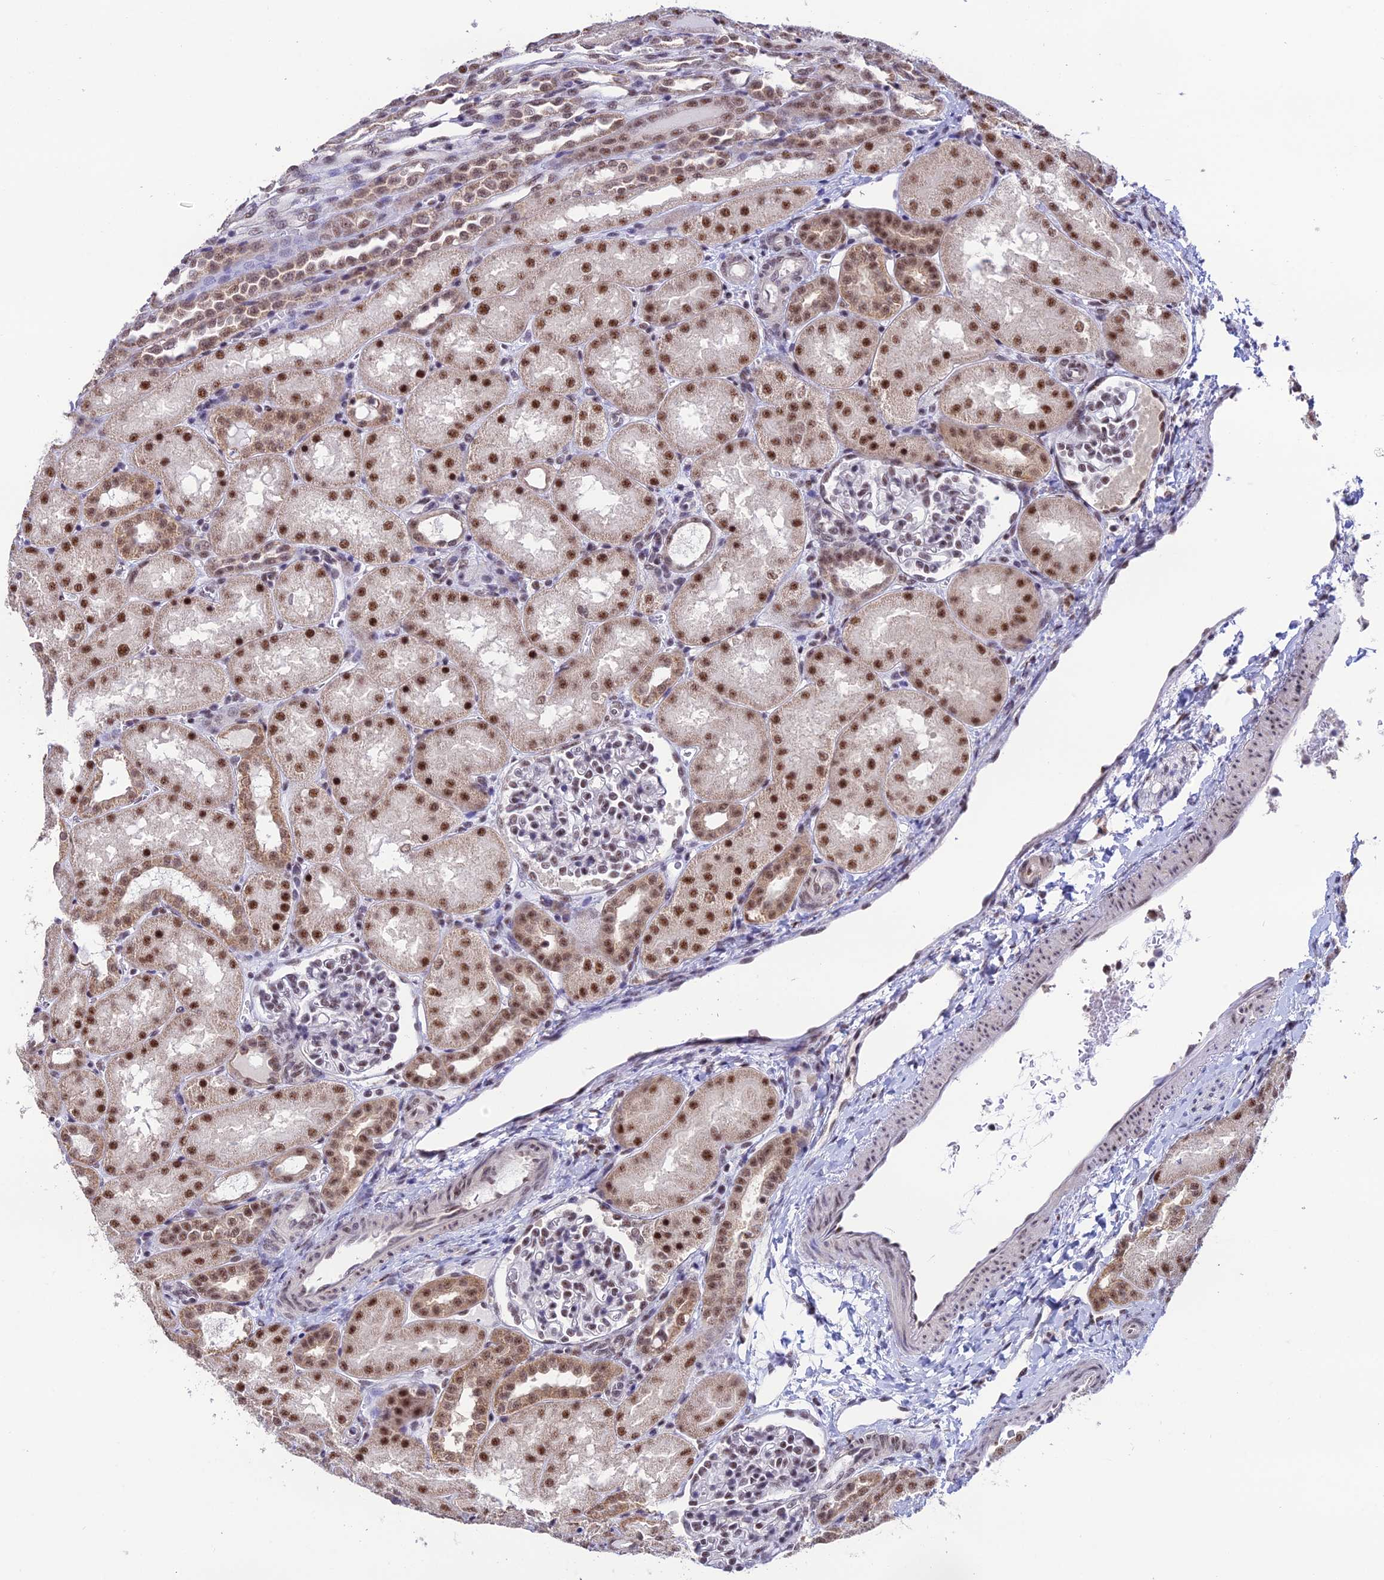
{"staining": {"intensity": "weak", "quantity": "25%-75%", "location": "nuclear"}, "tissue": "kidney", "cell_type": "Cells in glomeruli", "image_type": "normal", "snomed": [{"axis": "morphology", "description": "Normal tissue, NOS"}, {"axis": "topography", "description": "Kidney"}], "caption": "The image displays immunohistochemical staining of normal kidney. There is weak nuclear staining is present in about 25%-75% of cells in glomeruli. (DAB IHC with brightfield microscopy, high magnification).", "gene": "THOC7", "patient": {"sex": "male", "age": 1}}